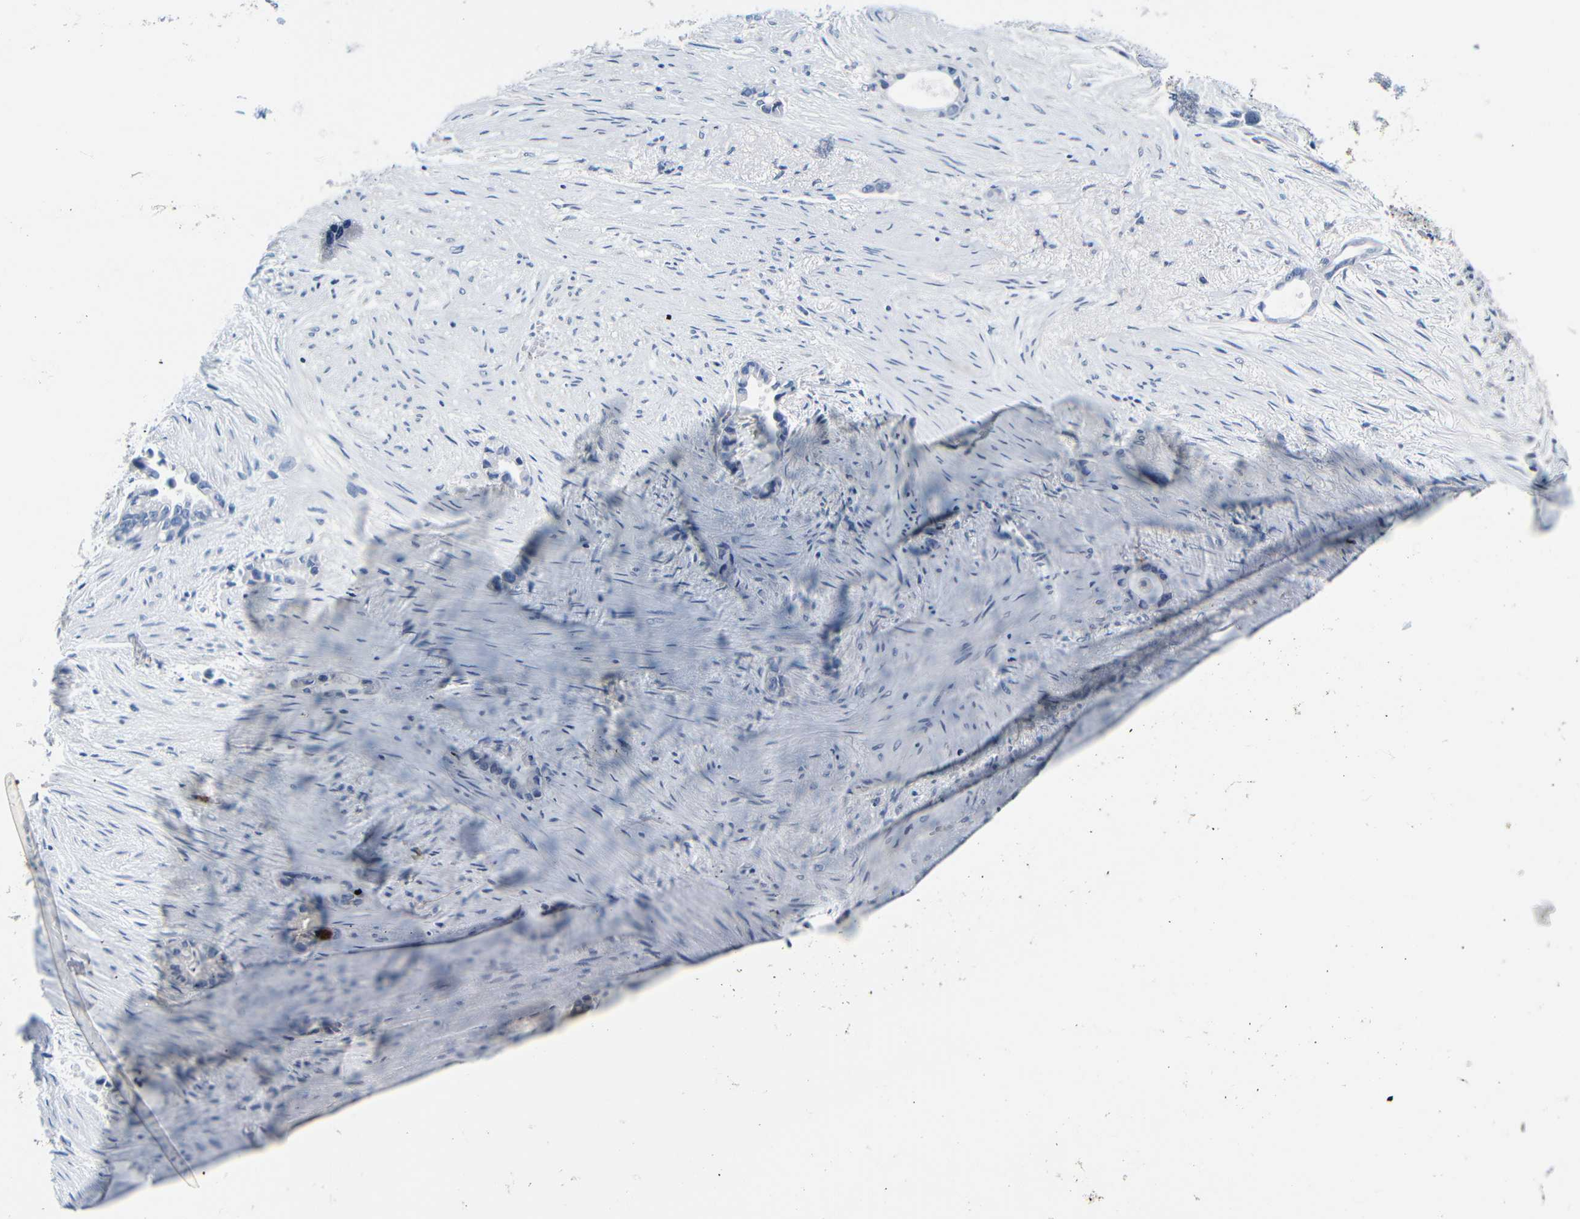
{"staining": {"intensity": "negative", "quantity": "none", "location": "none"}, "tissue": "liver cancer", "cell_type": "Tumor cells", "image_type": "cancer", "snomed": [{"axis": "morphology", "description": "Cholangiocarcinoma"}, {"axis": "topography", "description": "Liver"}], "caption": "IHC histopathology image of liver cancer (cholangiocarcinoma) stained for a protein (brown), which shows no staining in tumor cells. Nuclei are stained in blue.", "gene": "GP1BA", "patient": {"sex": "female", "age": 55}}